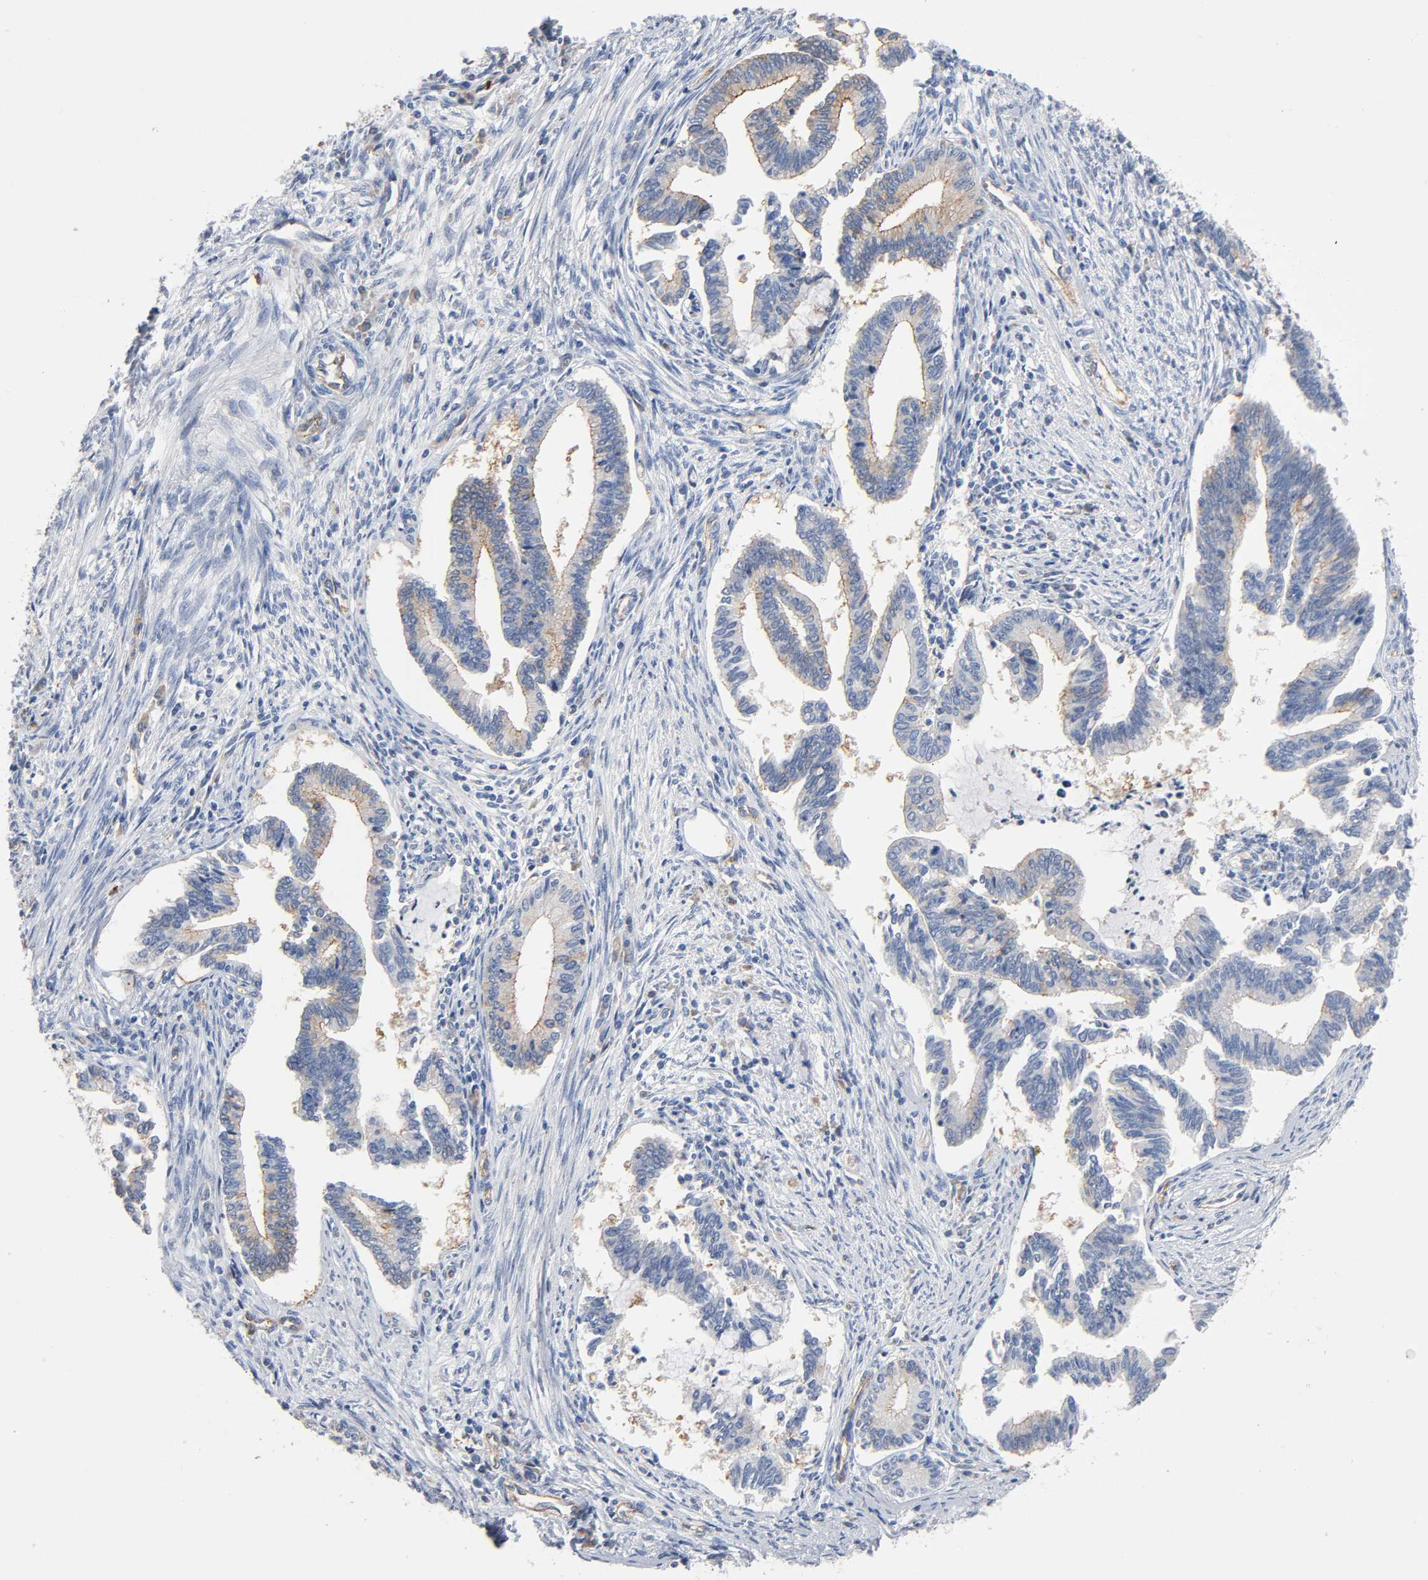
{"staining": {"intensity": "moderate", "quantity": ">75%", "location": "cytoplasmic/membranous"}, "tissue": "cervical cancer", "cell_type": "Tumor cells", "image_type": "cancer", "snomed": [{"axis": "morphology", "description": "Adenocarcinoma, NOS"}, {"axis": "topography", "description": "Cervix"}], "caption": "IHC (DAB (3,3'-diaminobenzidine)) staining of adenocarcinoma (cervical) shows moderate cytoplasmic/membranous protein expression in about >75% of tumor cells. (brown staining indicates protein expression, while blue staining denotes nuclei).", "gene": "CD2AP", "patient": {"sex": "female", "age": 36}}